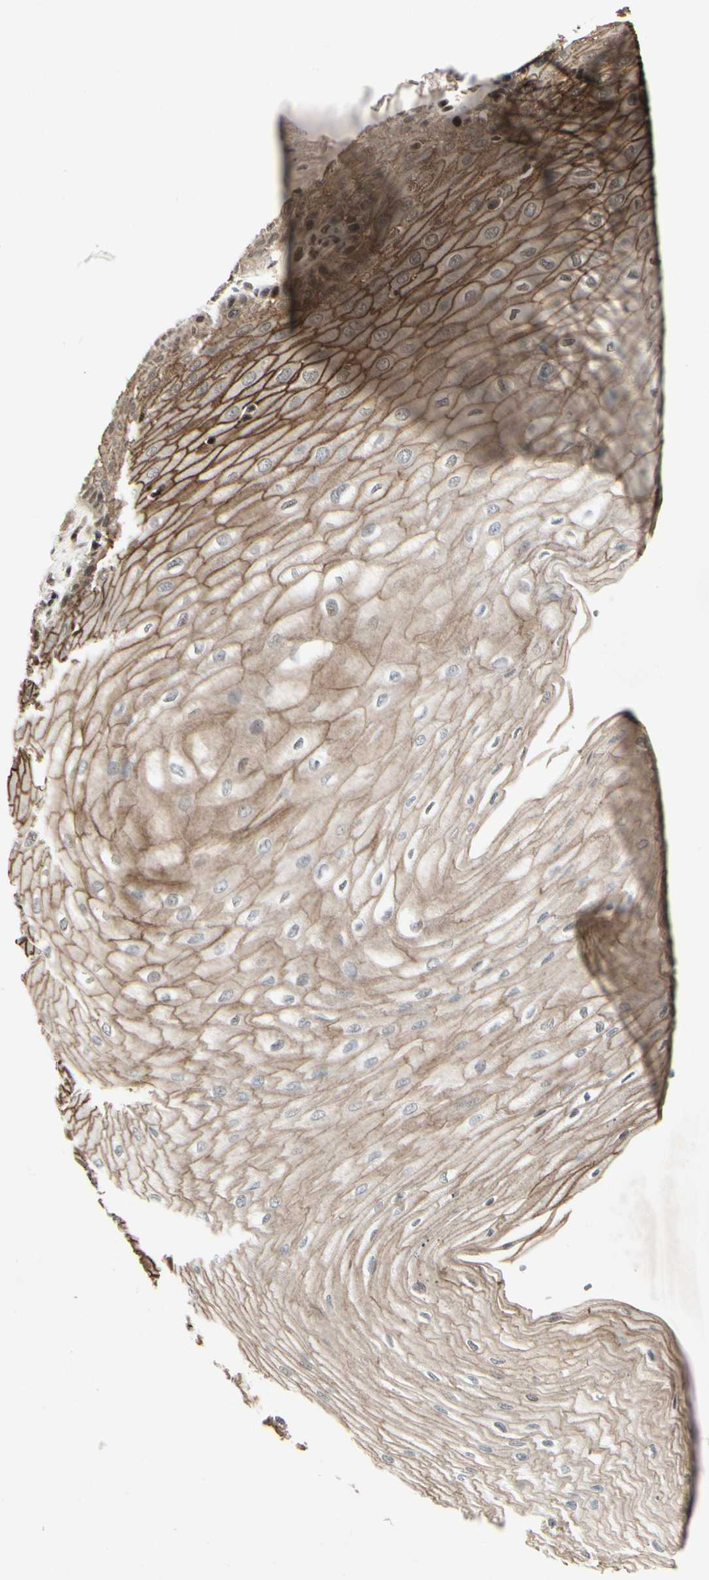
{"staining": {"intensity": "strong", "quantity": ">75%", "location": "cytoplasmic/membranous,nuclear"}, "tissue": "esophagus", "cell_type": "Squamous epithelial cells", "image_type": "normal", "snomed": [{"axis": "morphology", "description": "Normal tissue, NOS"}, {"axis": "morphology", "description": "Squamous cell carcinoma, NOS"}, {"axis": "topography", "description": "Esophagus"}], "caption": "A photomicrograph showing strong cytoplasmic/membranous,nuclear positivity in about >75% of squamous epithelial cells in normal esophagus, as visualized by brown immunohistochemical staining.", "gene": "FOXJ2", "patient": {"sex": "male", "age": 65}}